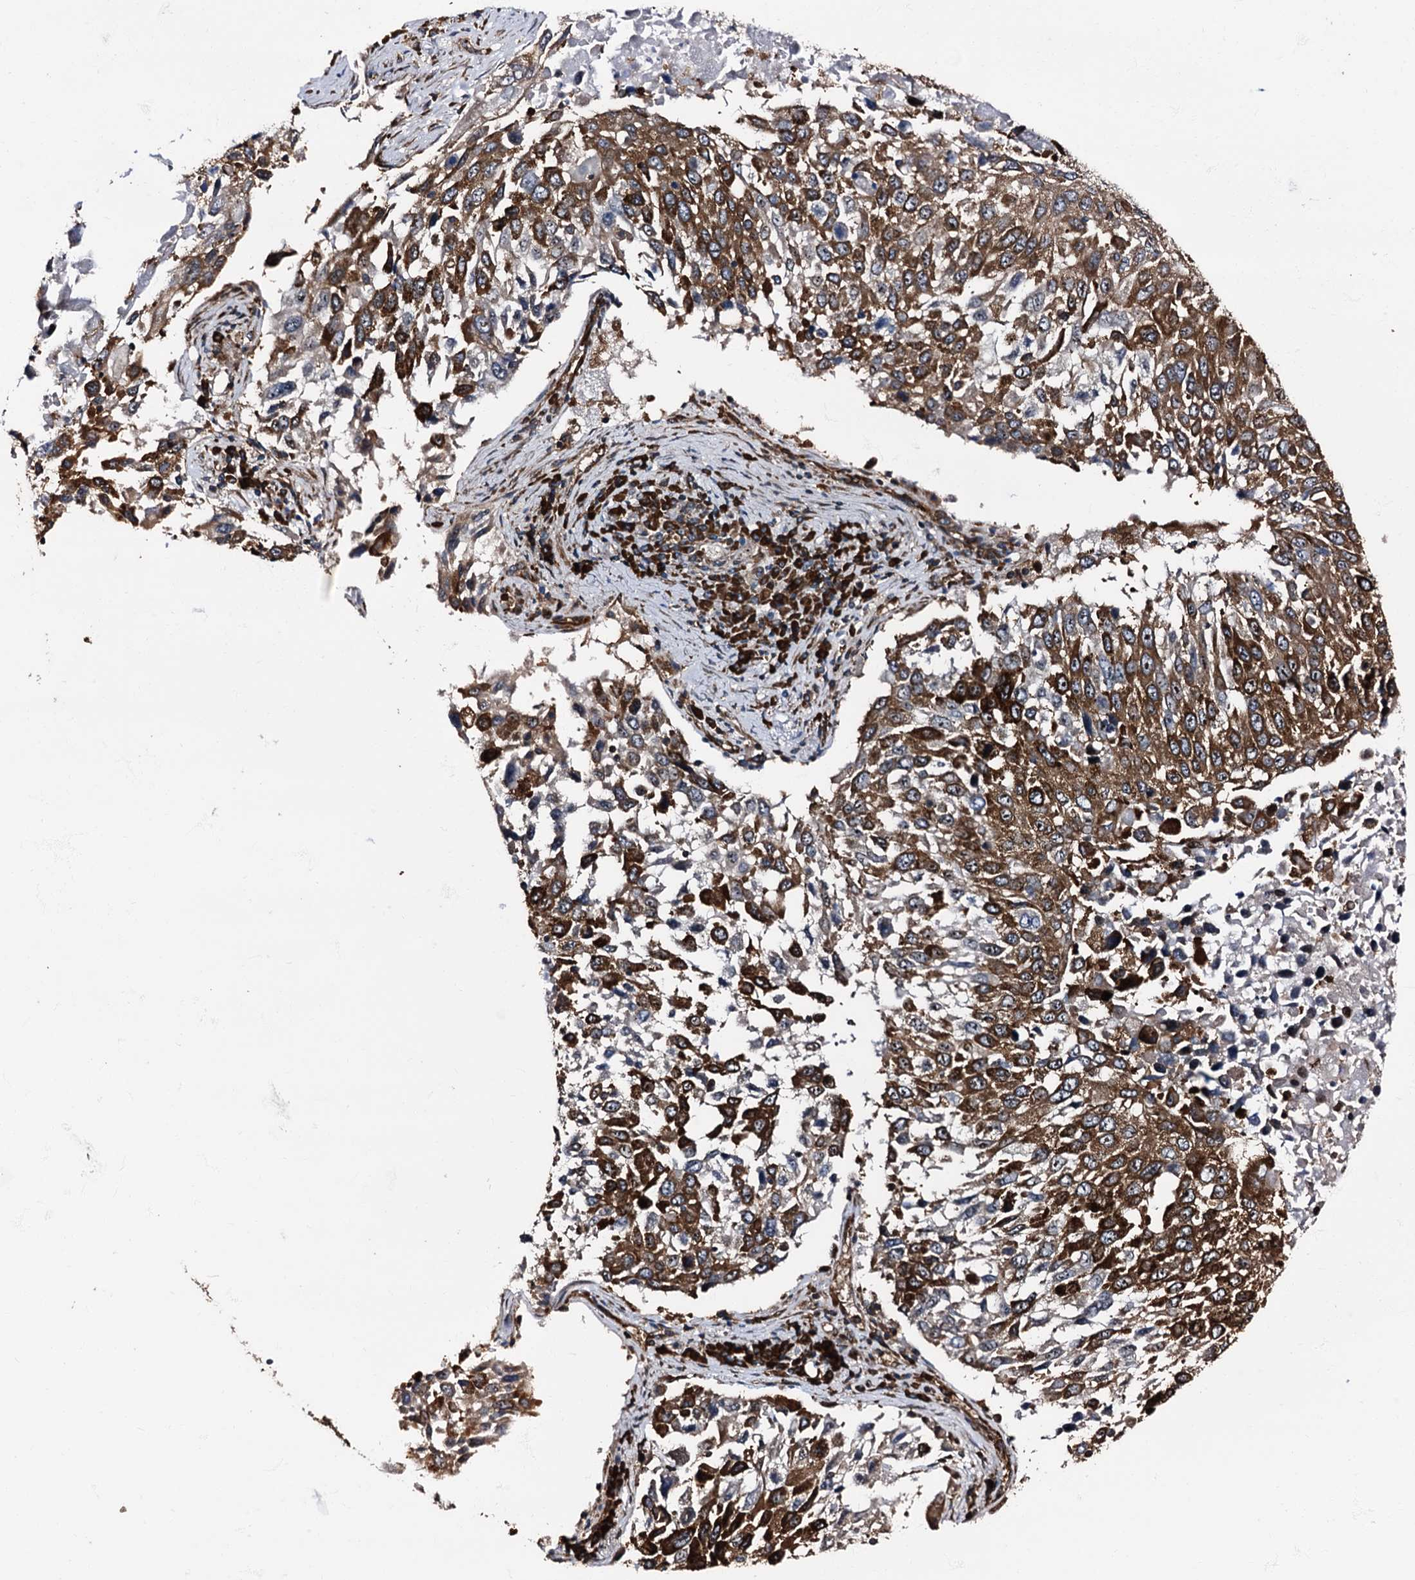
{"staining": {"intensity": "strong", "quantity": ">75%", "location": "cytoplasmic/membranous"}, "tissue": "lung cancer", "cell_type": "Tumor cells", "image_type": "cancer", "snomed": [{"axis": "morphology", "description": "Squamous cell carcinoma, NOS"}, {"axis": "topography", "description": "Lung"}], "caption": "Immunohistochemical staining of human lung squamous cell carcinoma demonstrates high levels of strong cytoplasmic/membranous staining in about >75% of tumor cells.", "gene": "ATP2C1", "patient": {"sex": "male", "age": 65}}